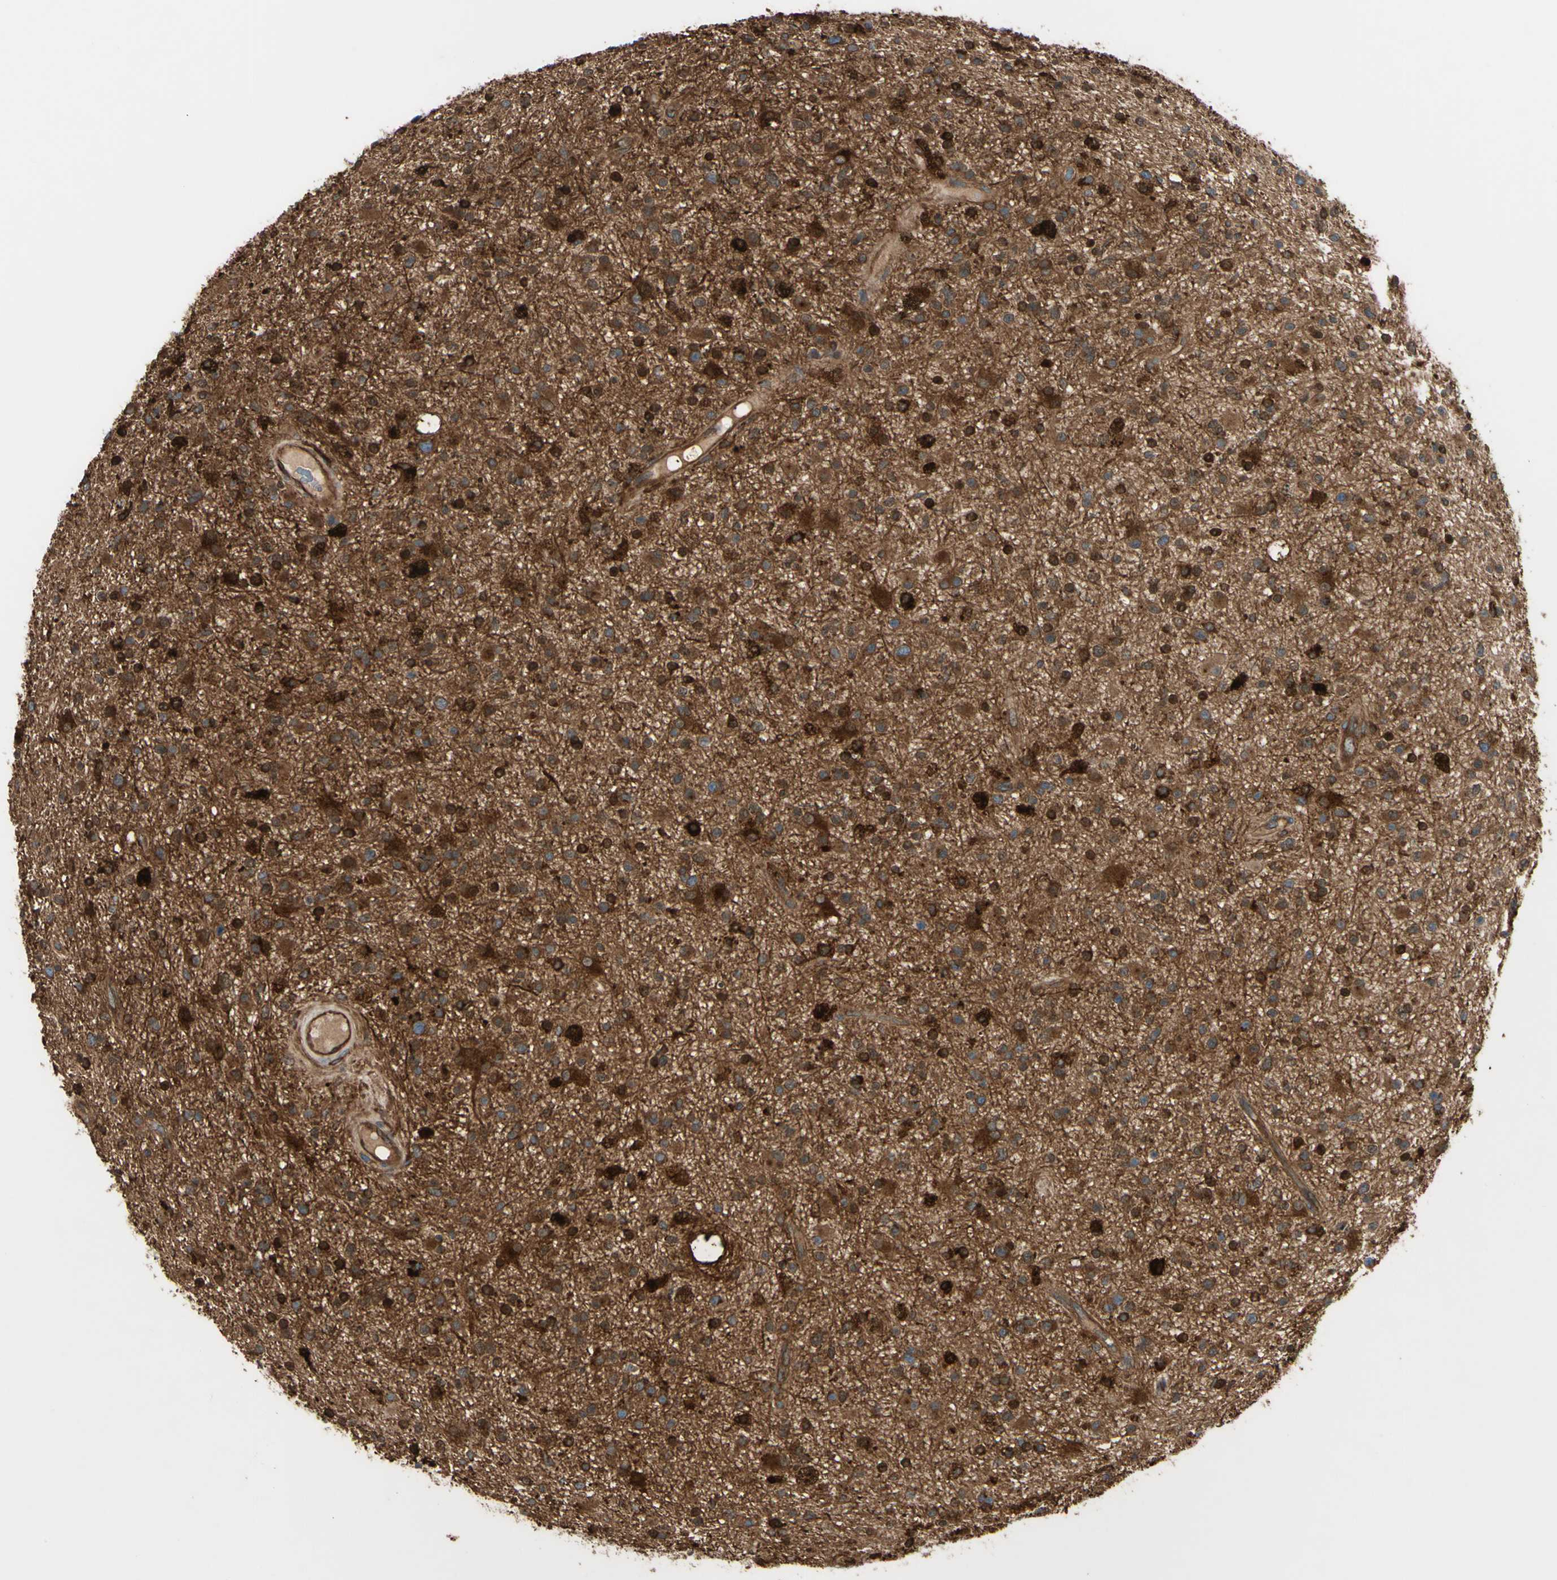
{"staining": {"intensity": "strong", "quantity": ">75%", "location": "cytoplasmic/membranous"}, "tissue": "glioma", "cell_type": "Tumor cells", "image_type": "cancer", "snomed": [{"axis": "morphology", "description": "Glioma, malignant, High grade"}, {"axis": "topography", "description": "Brain"}], "caption": "Immunohistochemistry image of high-grade glioma (malignant) stained for a protein (brown), which reveals high levels of strong cytoplasmic/membranous staining in approximately >75% of tumor cells.", "gene": "PTPN12", "patient": {"sex": "male", "age": 33}}